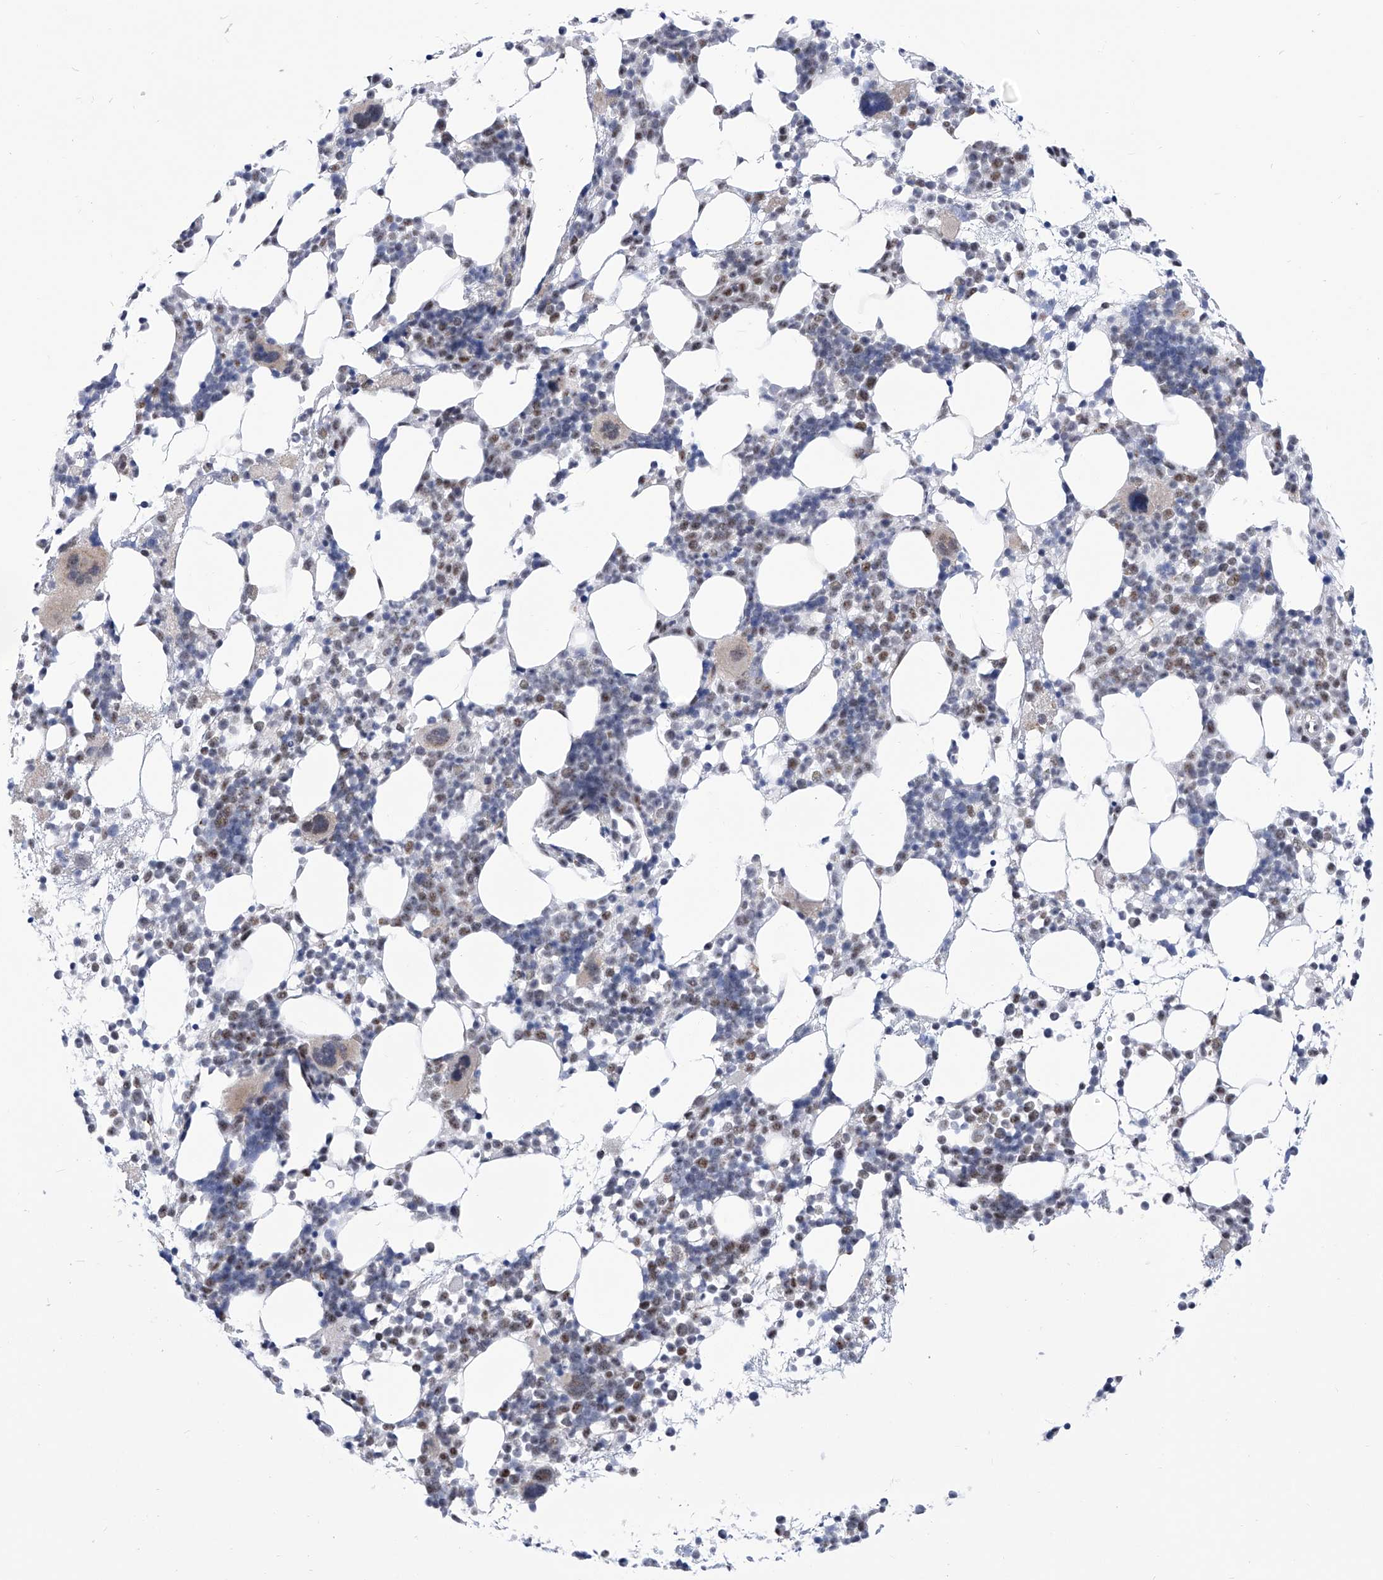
{"staining": {"intensity": "moderate", "quantity": "<25%", "location": "nuclear"}, "tissue": "bone marrow", "cell_type": "Hematopoietic cells", "image_type": "normal", "snomed": [{"axis": "morphology", "description": "Normal tissue, NOS"}, {"axis": "topography", "description": "Bone marrow"}], "caption": "Human bone marrow stained with a brown dye demonstrates moderate nuclear positive staining in approximately <25% of hematopoietic cells.", "gene": "SART1", "patient": {"sex": "female", "age": 57}}